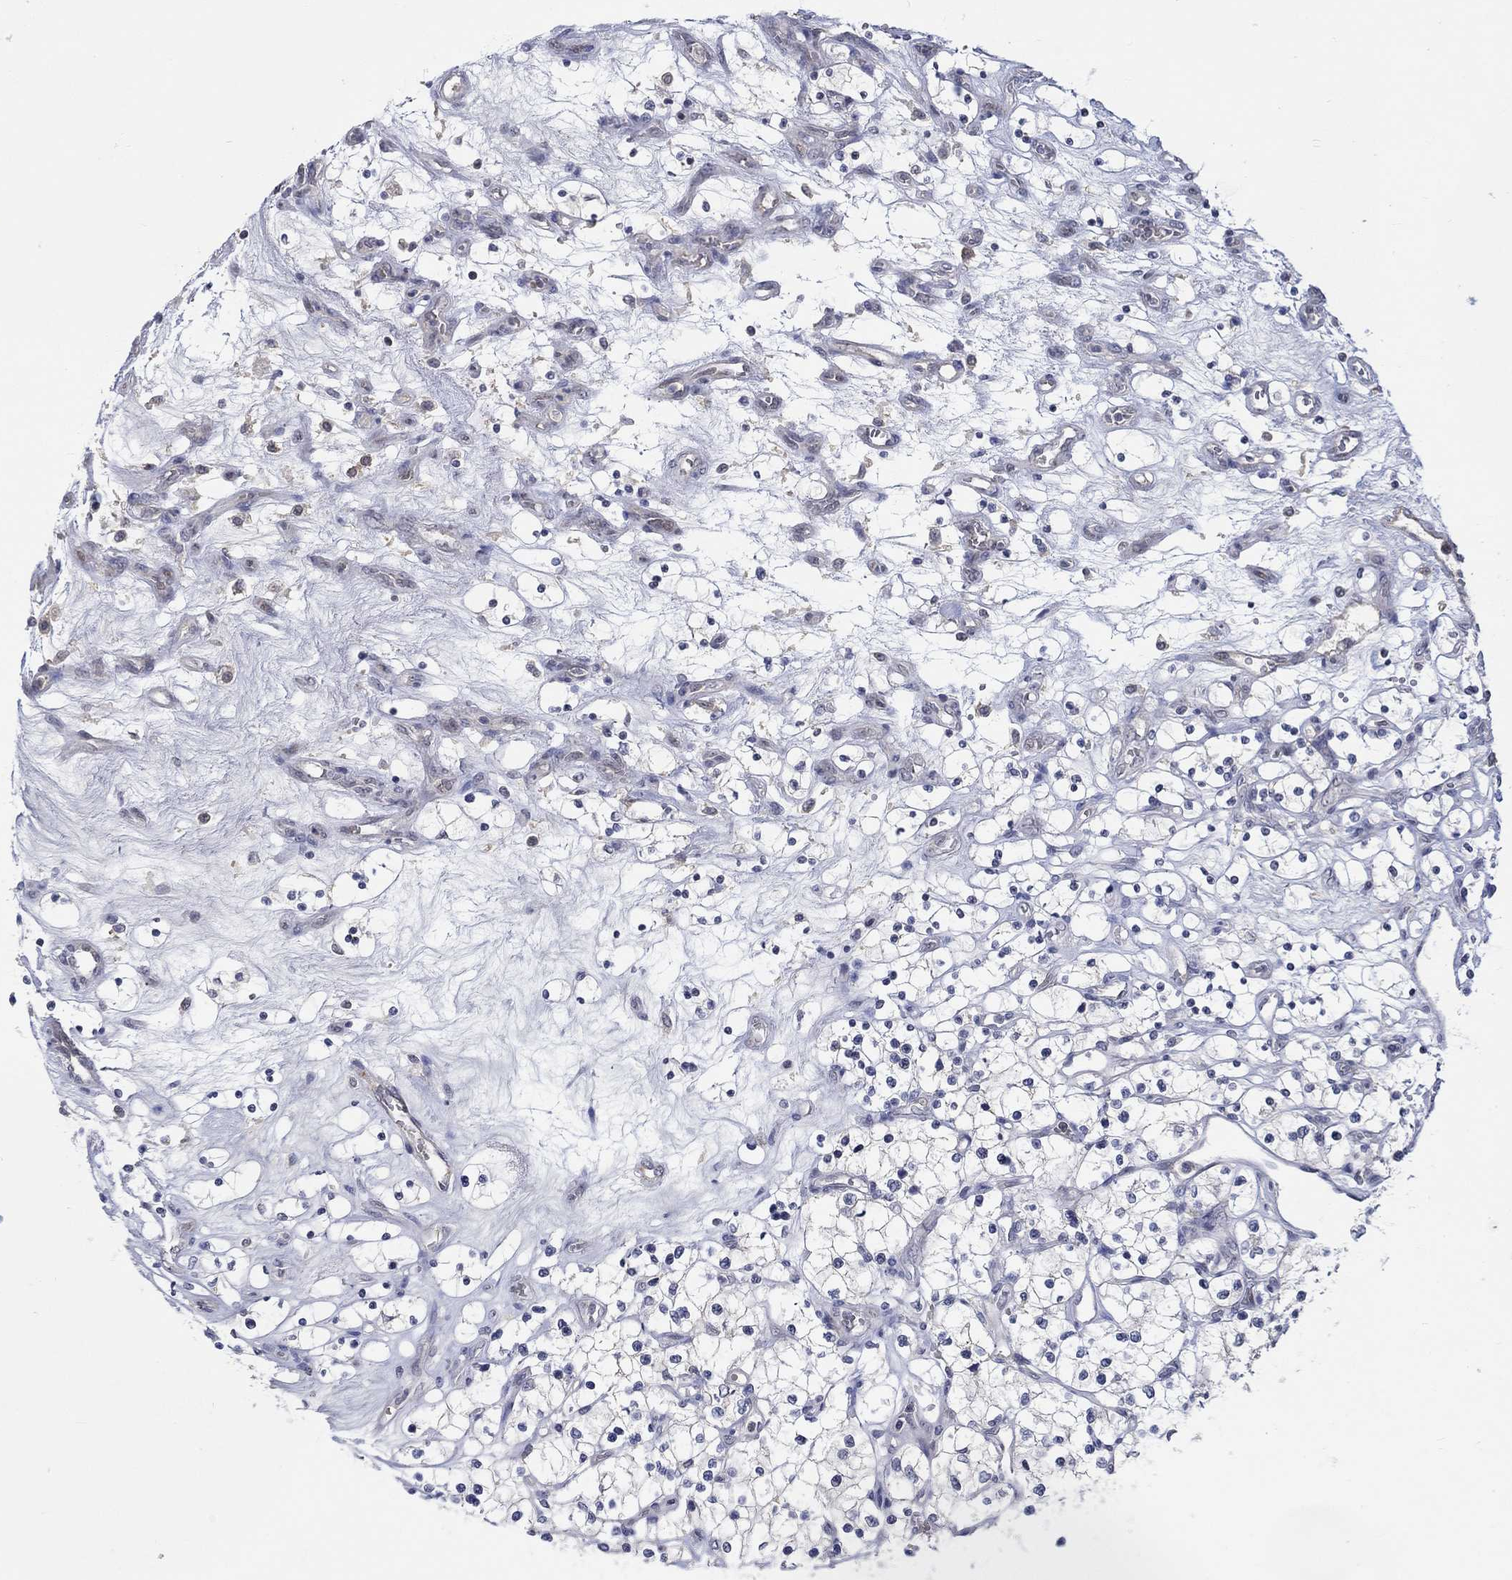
{"staining": {"intensity": "negative", "quantity": "none", "location": "none"}, "tissue": "renal cancer", "cell_type": "Tumor cells", "image_type": "cancer", "snomed": [{"axis": "morphology", "description": "Adenocarcinoma, NOS"}, {"axis": "topography", "description": "Kidney"}], "caption": "A micrograph of human renal adenocarcinoma is negative for staining in tumor cells.", "gene": "WASF1", "patient": {"sex": "female", "age": 69}}